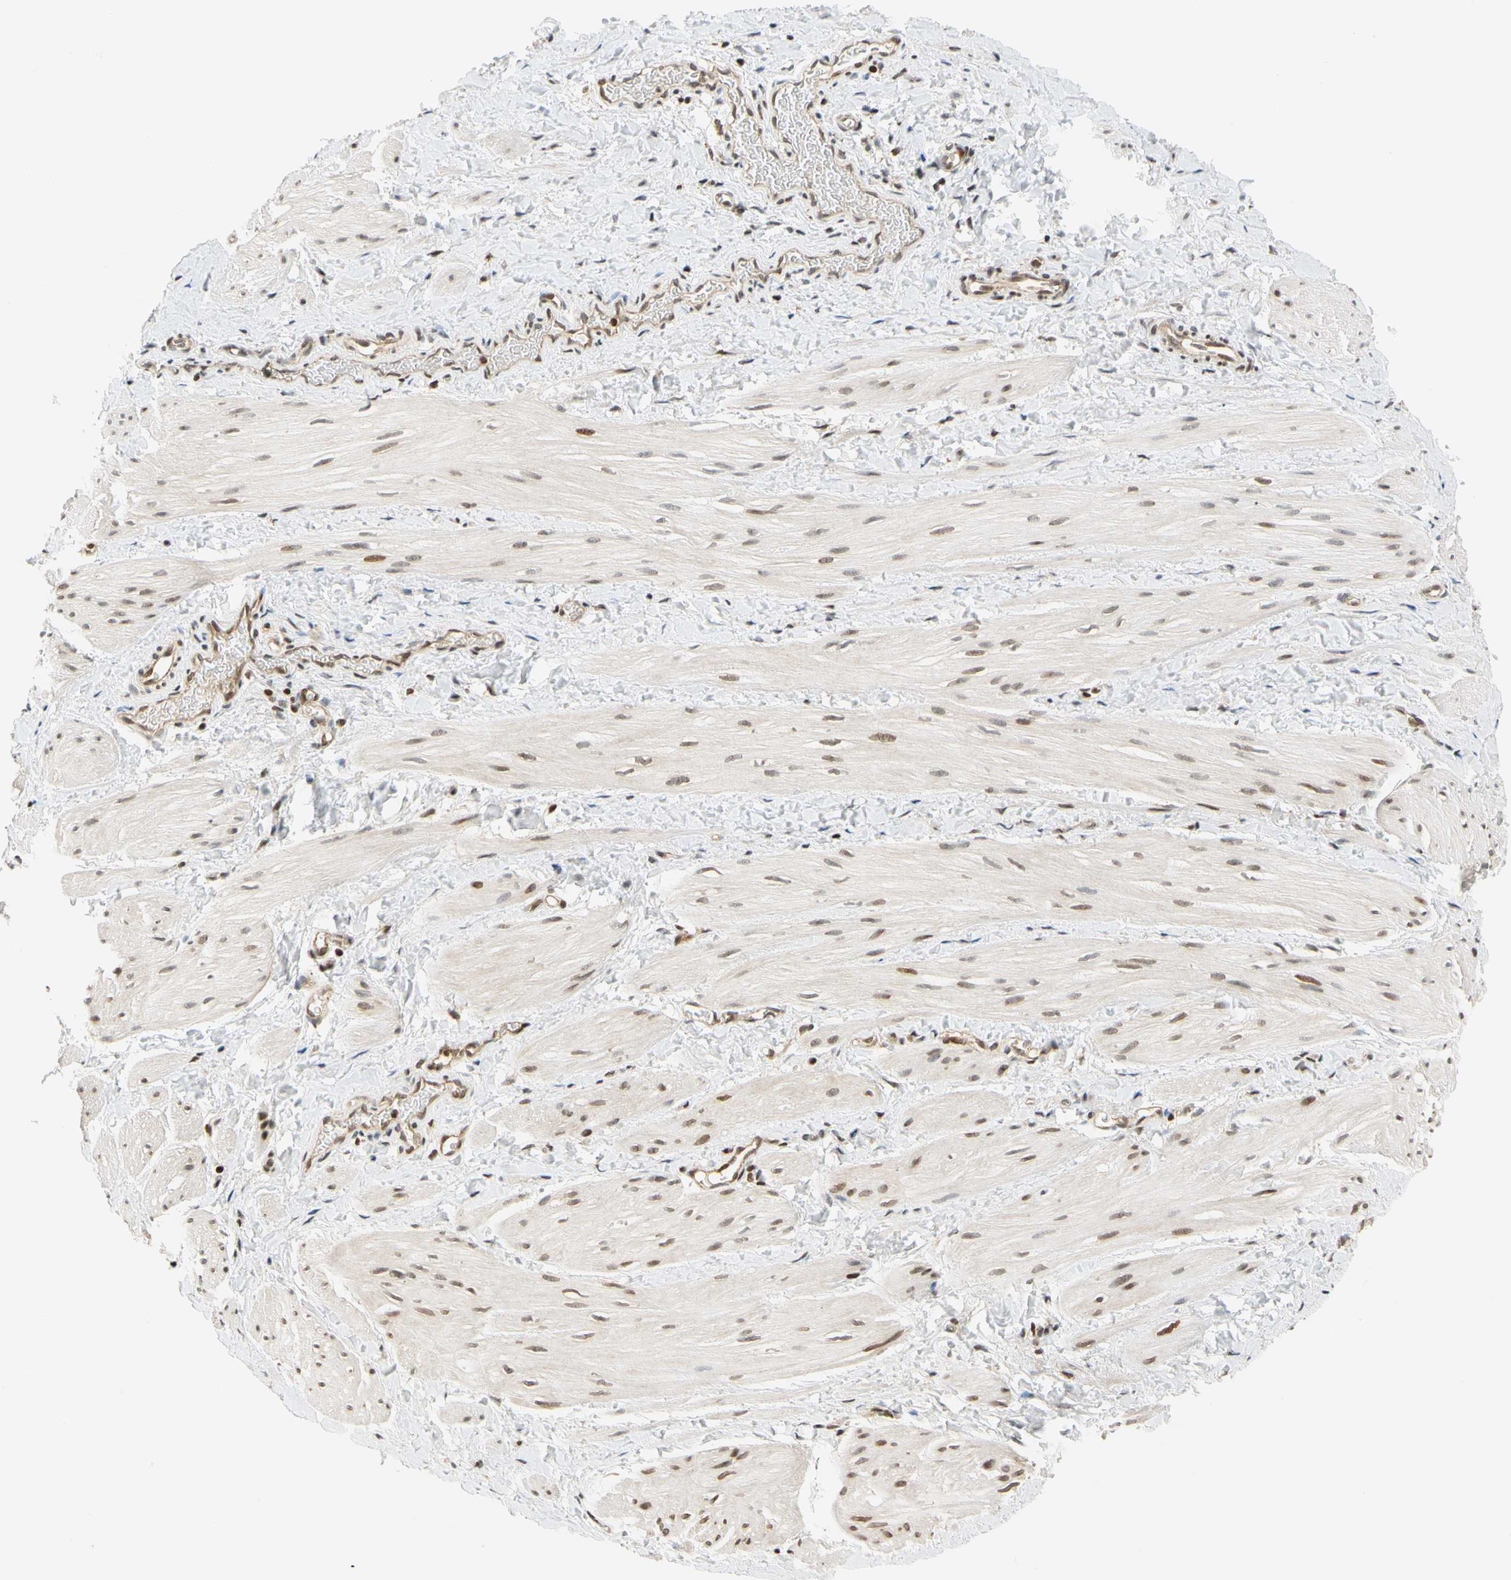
{"staining": {"intensity": "weak", "quantity": ">75%", "location": "nuclear"}, "tissue": "smooth muscle", "cell_type": "Smooth muscle cells", "image_type": "normal", "snomed": [{"axis": "morphology", "description": "Normal tissue, NOS"}, {"axis": "topography", "description": "Smooth muscle"}], "caption": "Smooth muscle stained with DAB immunohistochemistry displays low levels of weak nuclear positivity in about >75% of smooth muscle cells. Immunohistochemistry stains the protein of interest in brown and the nuclei are stained blue.", "gene": "CDK7", "patient": {"sex": "male", "age": 16}}